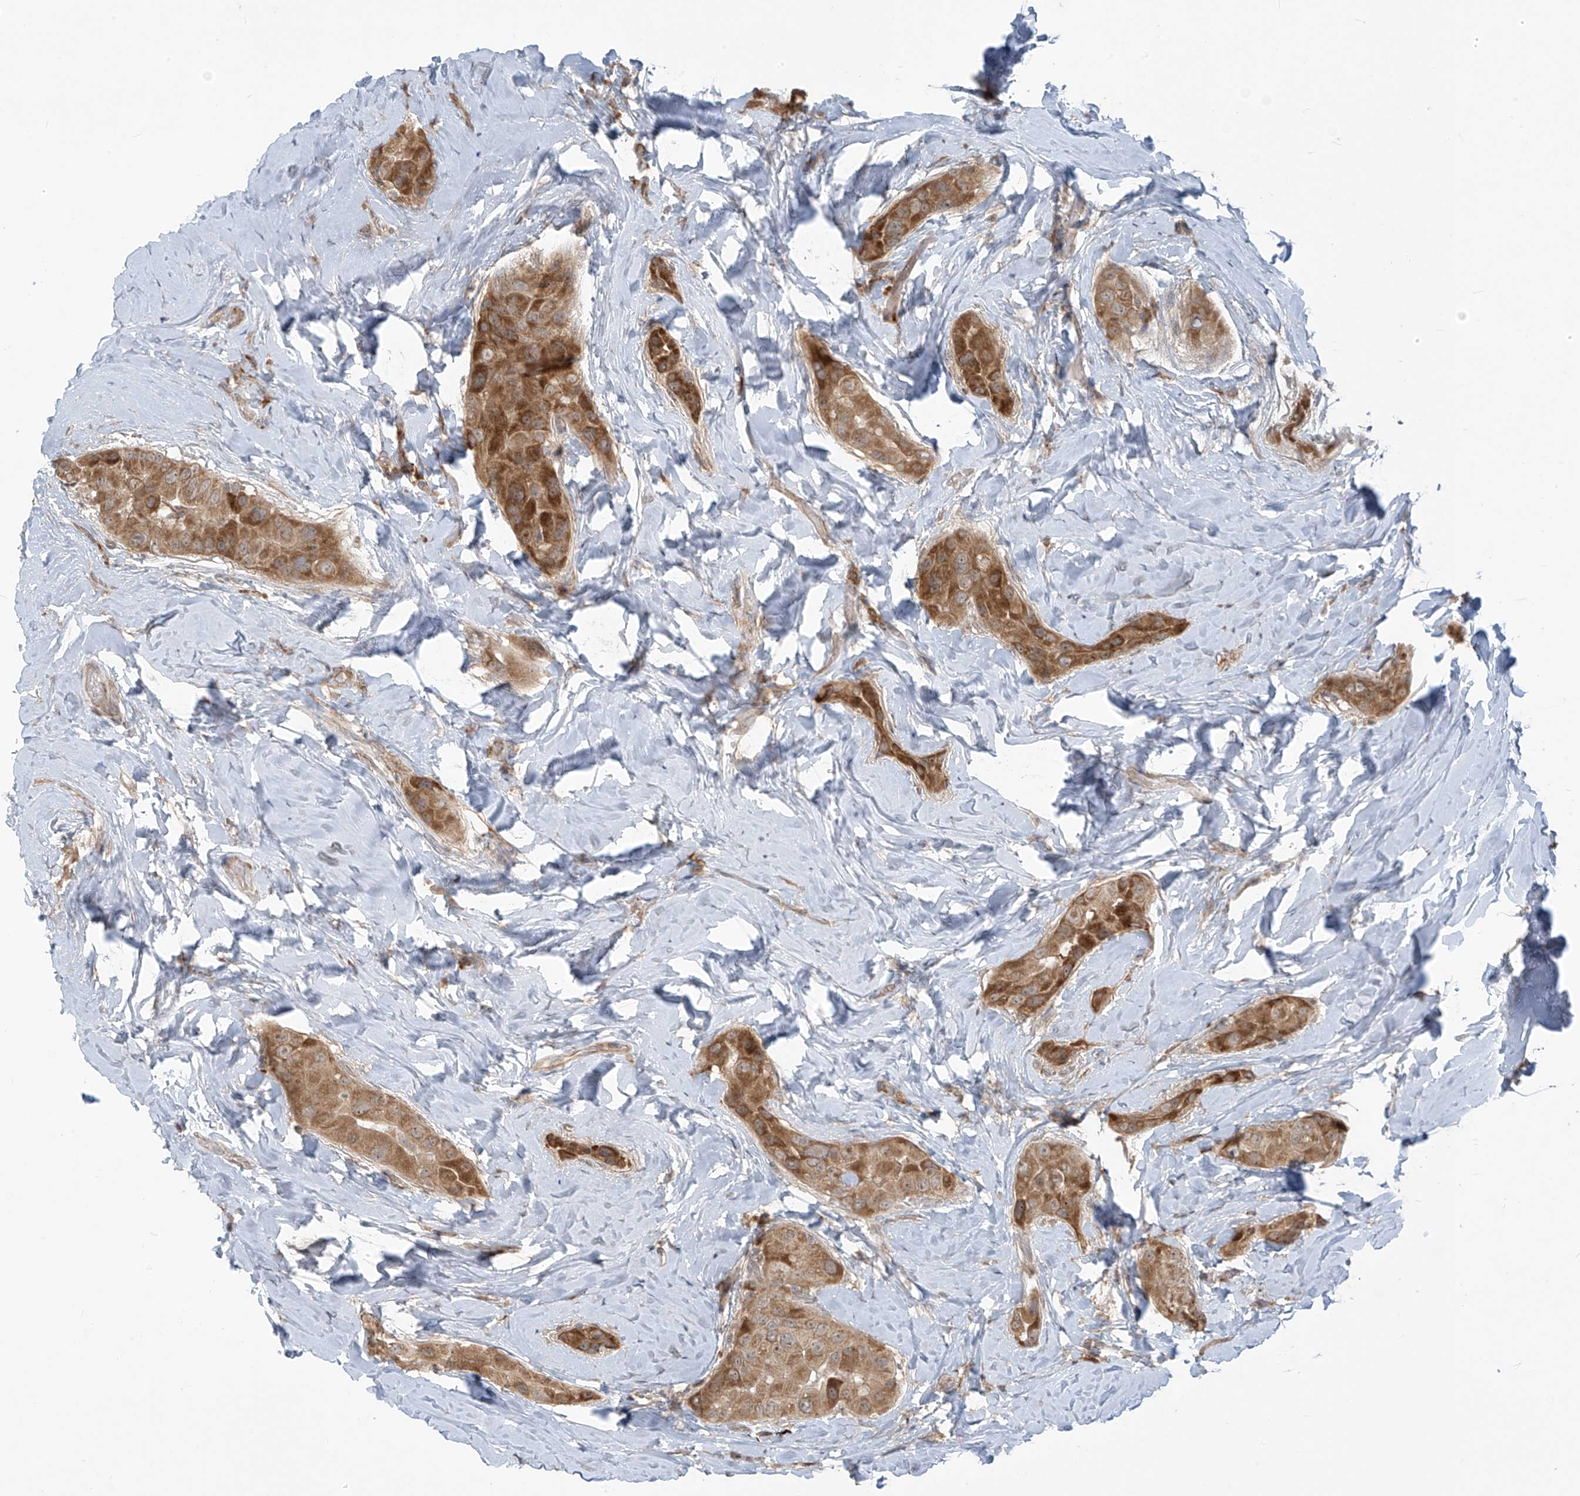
{"staining": {"intensity": "moderate", "quantity": ">75%", "location": "cytoplasmic/membranous"}, "tissue": "thyroid cancer", "cell_type": "Tumor cells", "image_type": "cancer", "snomed": [{"axis": "morphology", "description": "Papillary adenocarcinoma, NOS"}, {"axis": "topography", "description": "Thyroid gland"}], "caption": "Human thyroid papillary adenocarcinoma stained with a protein marker shows moderate staining in tumor cells.", "gene": "KATNIP", "patient": {"sex": "male", "age": 33}}